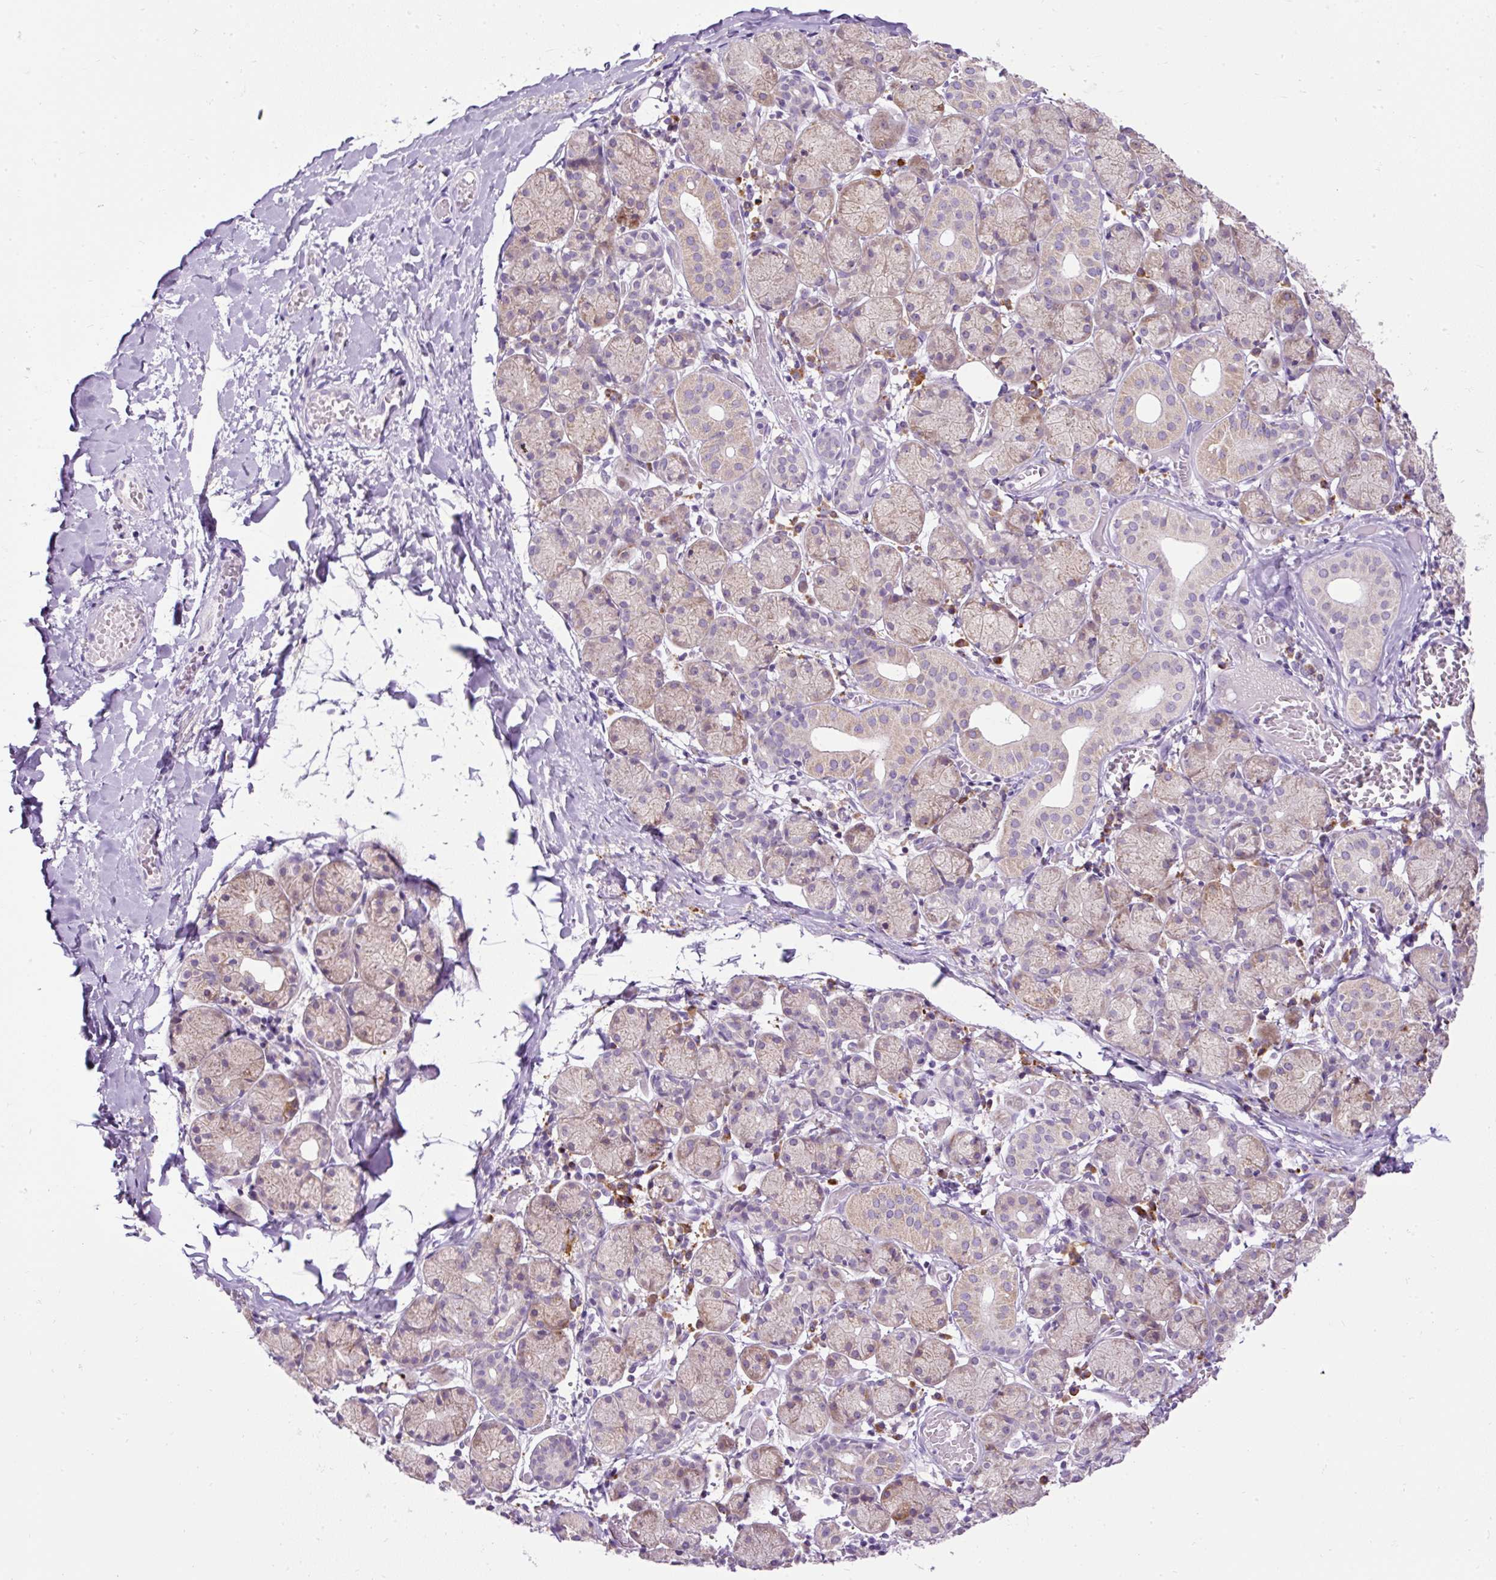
{"staining": {"intensity": "moderate", "quantity": "25%-75%", "location": "cytoplasmic/membranous"}, "tissue": "salivary gland", "cell_type": "Glandular cells", "image_type": "normal", "snomed": [{"axis": "morphology", "description": "Normal tissue, NOS"}, {"axis": "topography", "description": "Salivary gland"}], "caption": "Protein analysis of normal salivary gland exhibits moderate cytoplasmic/membranous expression in approximately 25%-75% of glandular cells.", "gene": "FMC1", "patient": {"sex": "female", "age": 24}}